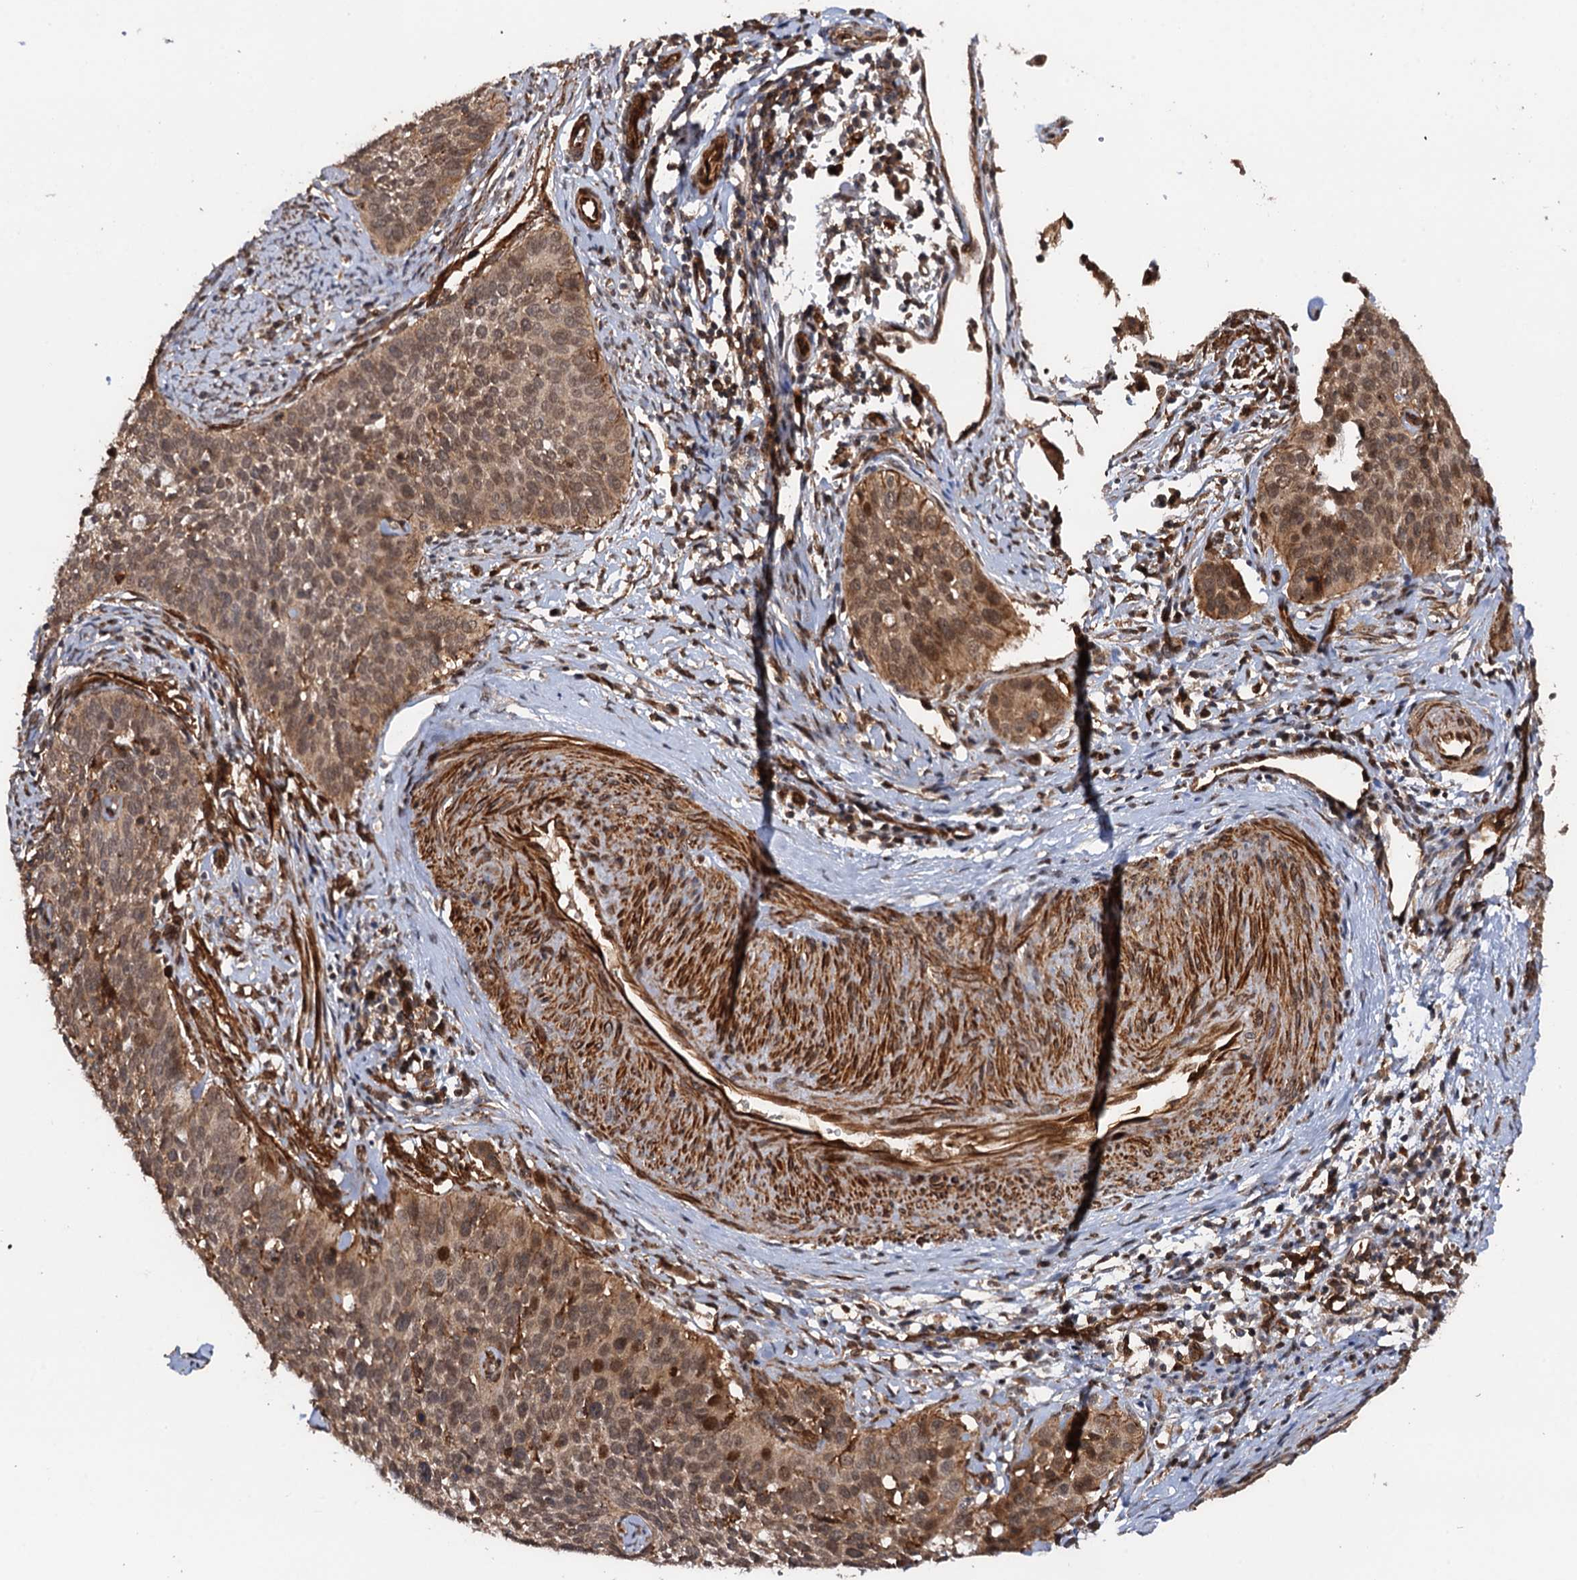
{"staining": {"intensity": "moderate", "quantity": ">75%", "location": "cytoplasmic/membranous,nuclear"}, "tissue": "cervical cancer", "cell_type": "Tumor cells", "image_type": "cancer", "snomed": [{"axis": "morphology", "description": "Squamous cell carcinoma, NOS"}, {"axis": "topography", "description": "Cervix"}], "caption": "Human squamous cell carcinoma (cervical) stained for a protein (brown) demonstrates moderate cytoplasmic/membranous and nuclear positive expression in about >75% of tumor cells.", "gene": "BORA", "patient": {"sex": "female", "age": 34}}